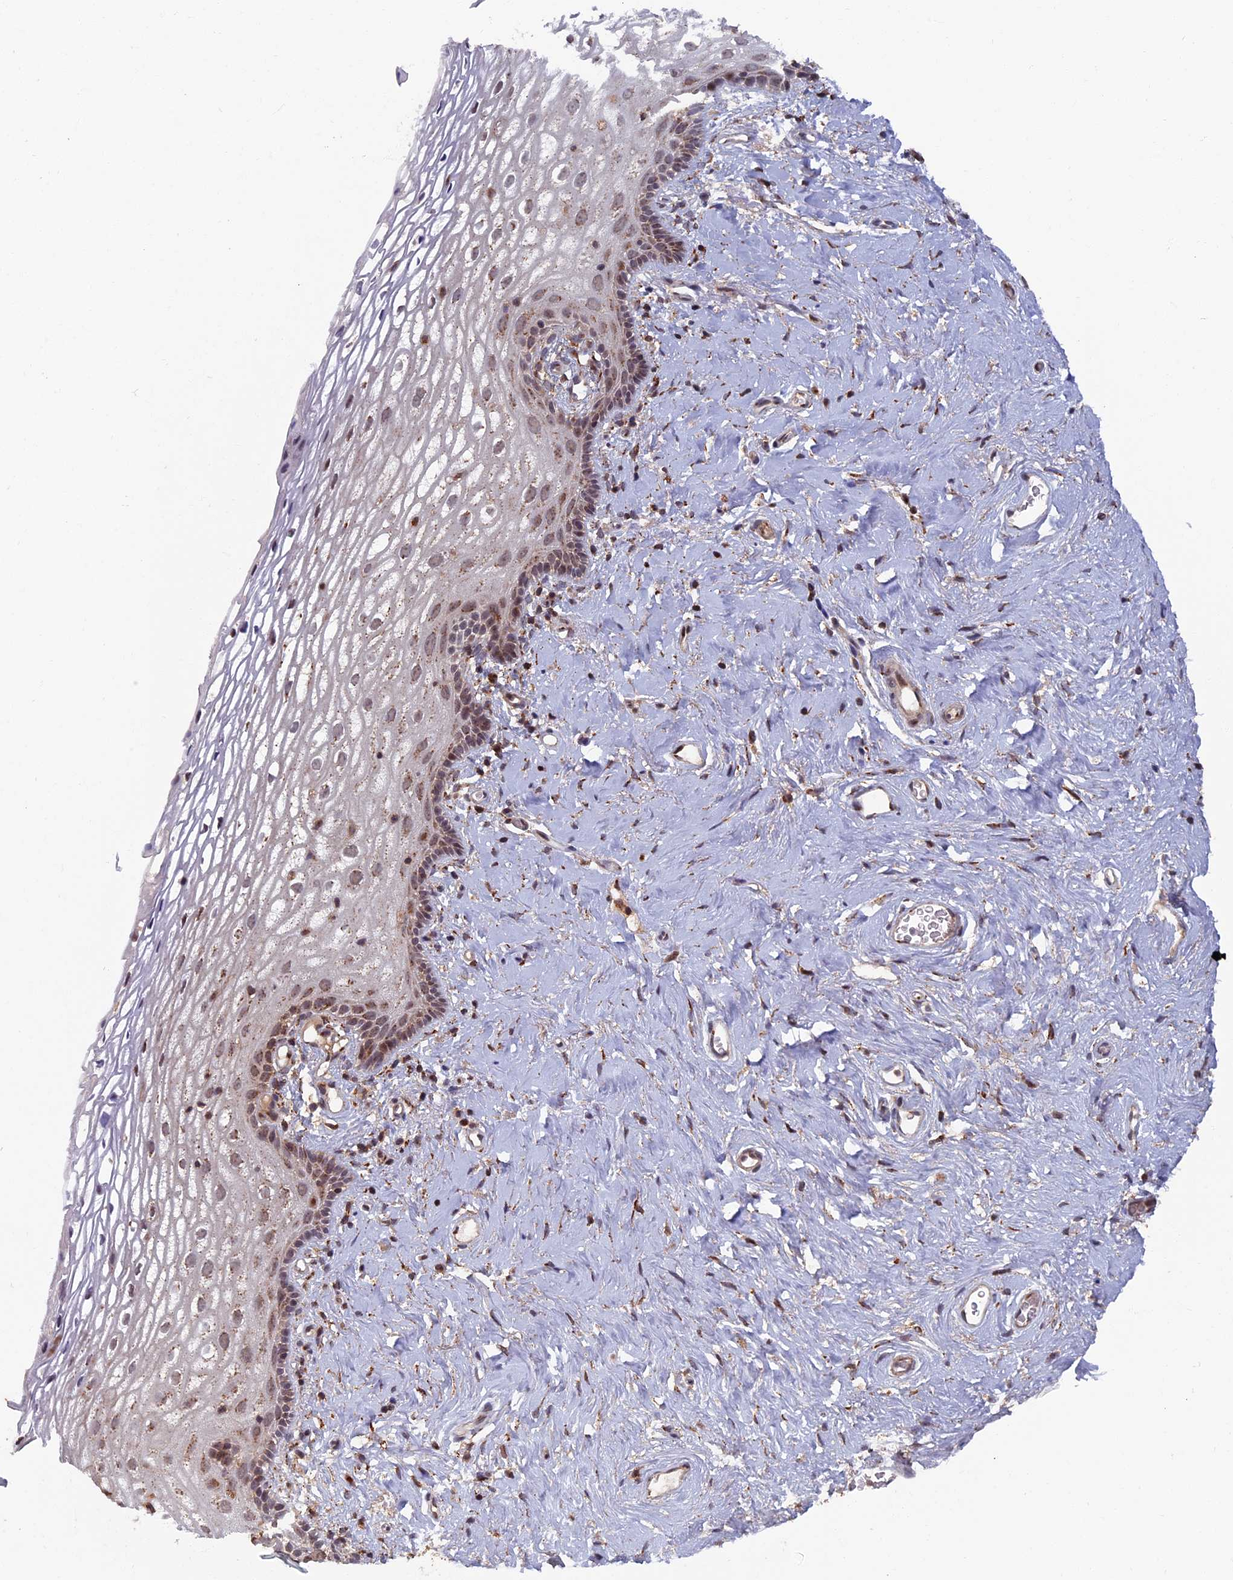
{"staining": {"intensity": "moderate", "quantity": "25%-75%", "location": "cytoplasmic/membranous"}, "tissue": "vagina", "cell_type": "Squamous epithelial cells", "image_type": "normal", "snomed": [{"axis": "morphology", "description": "Normal tissue, NOS"}, {"axis": "morphology", "description": "Adenocarcinoma, NOS"}, {"axis": "topography", "description": "Rectum"}, {"axis": "topography", "description": "Vagina"}], "caption": "Squamous epithelial cells display medium levels of moderate cytoplasmic/membranous staining in about 25%-75% of cells in unremarkable human vagina.", "gene": "RASGRF1", "patient": {"sex": "female", "age": 71}}